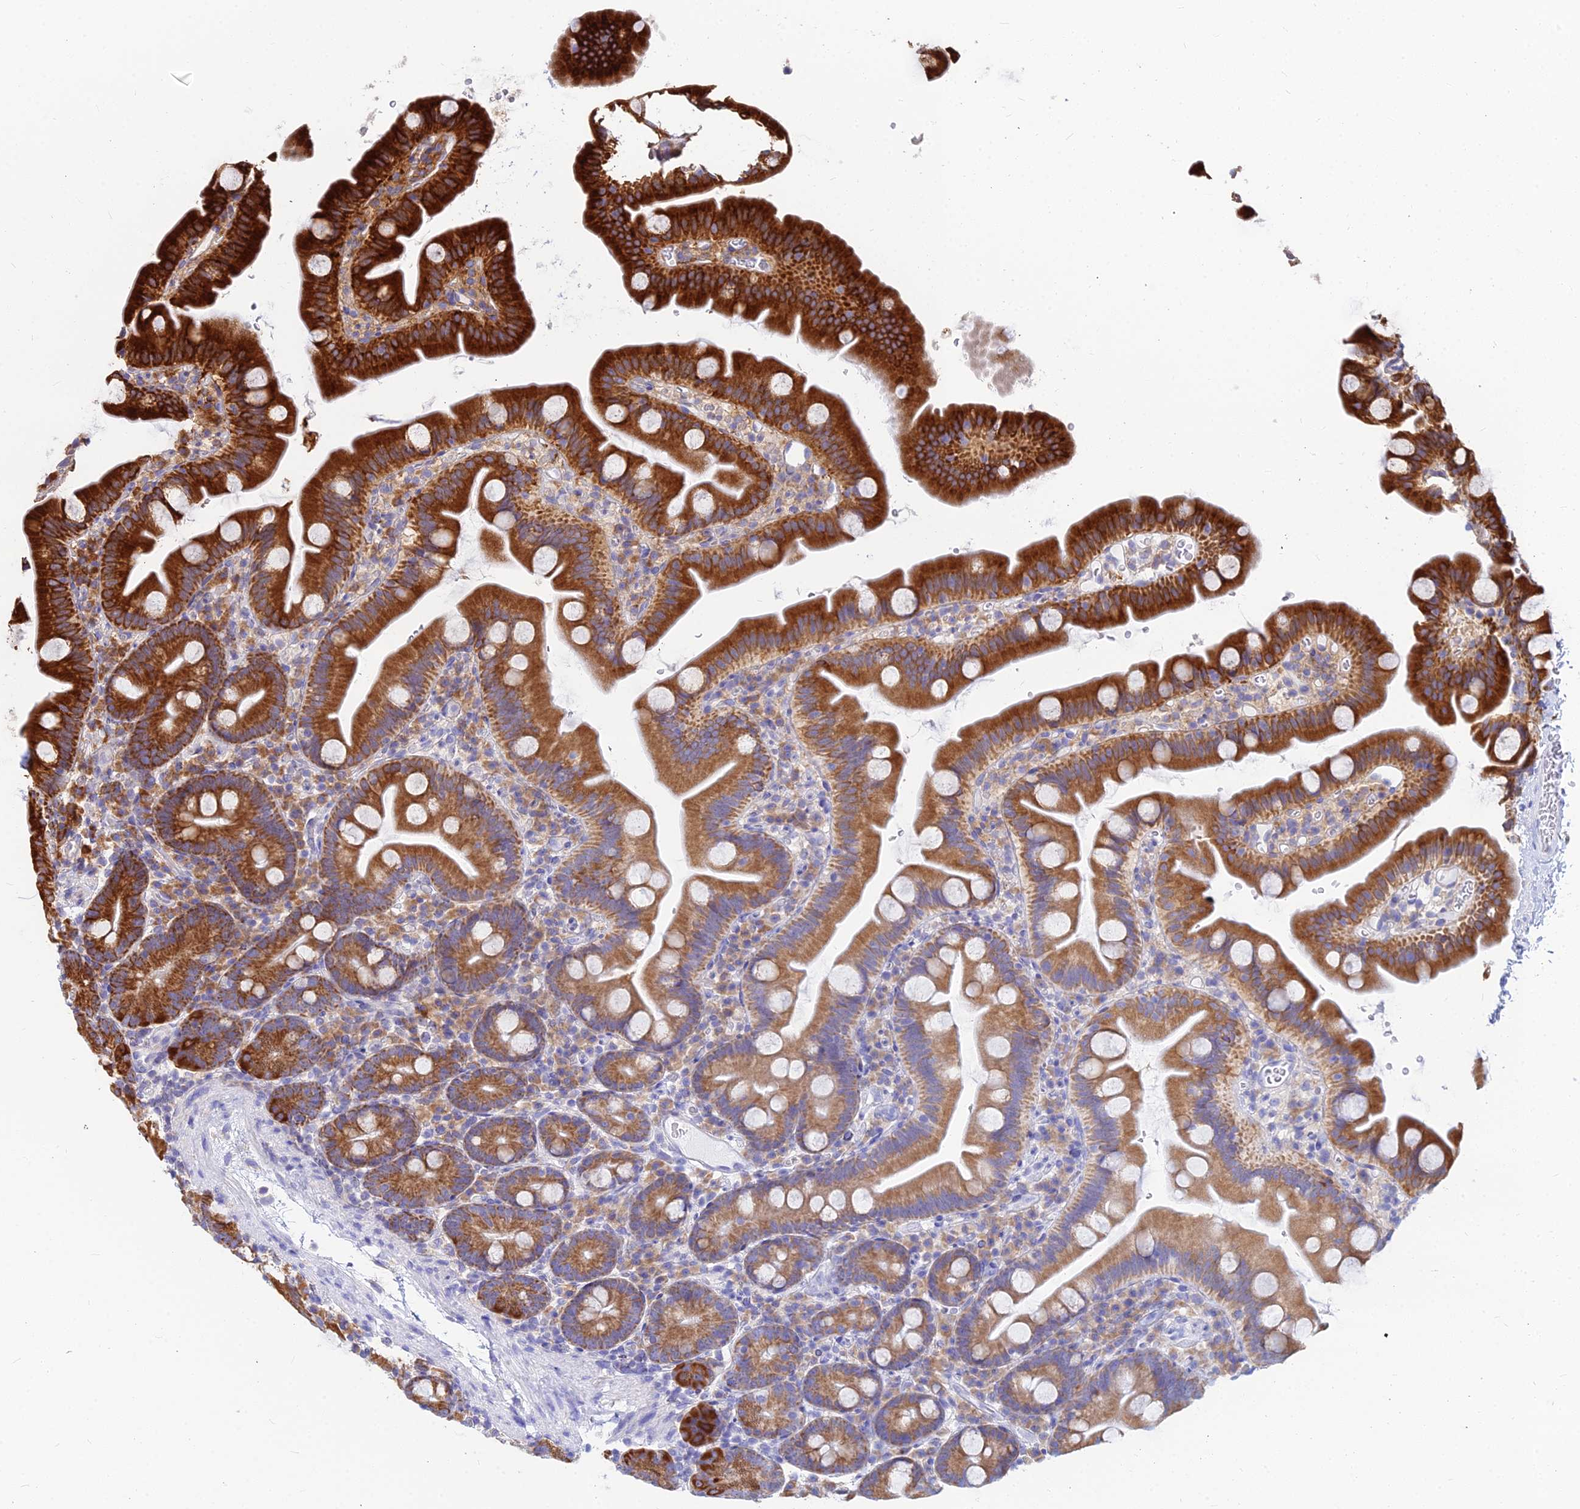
{"staining": {"intensity": "strong", "quantity": ">75%", "location": "cytoplasmic/membranous"}, "tissue": "small intestine", "cell_type": "Glandular cells", "image_type": "normal", "snomed": [{"axis": "morphology", "description": "Normal tissue, NOS"}, {"axis": "topography", "description": "Small intestine"}], "caption": "The image exhibits immunohistochemical staining of unremarkable small intestine. There is strong cytoplasmic/membranous expression is seen in about >75% of glandular cells.", "gene": "CCT6A", "patient": {"sex": "female", "age": 68}}